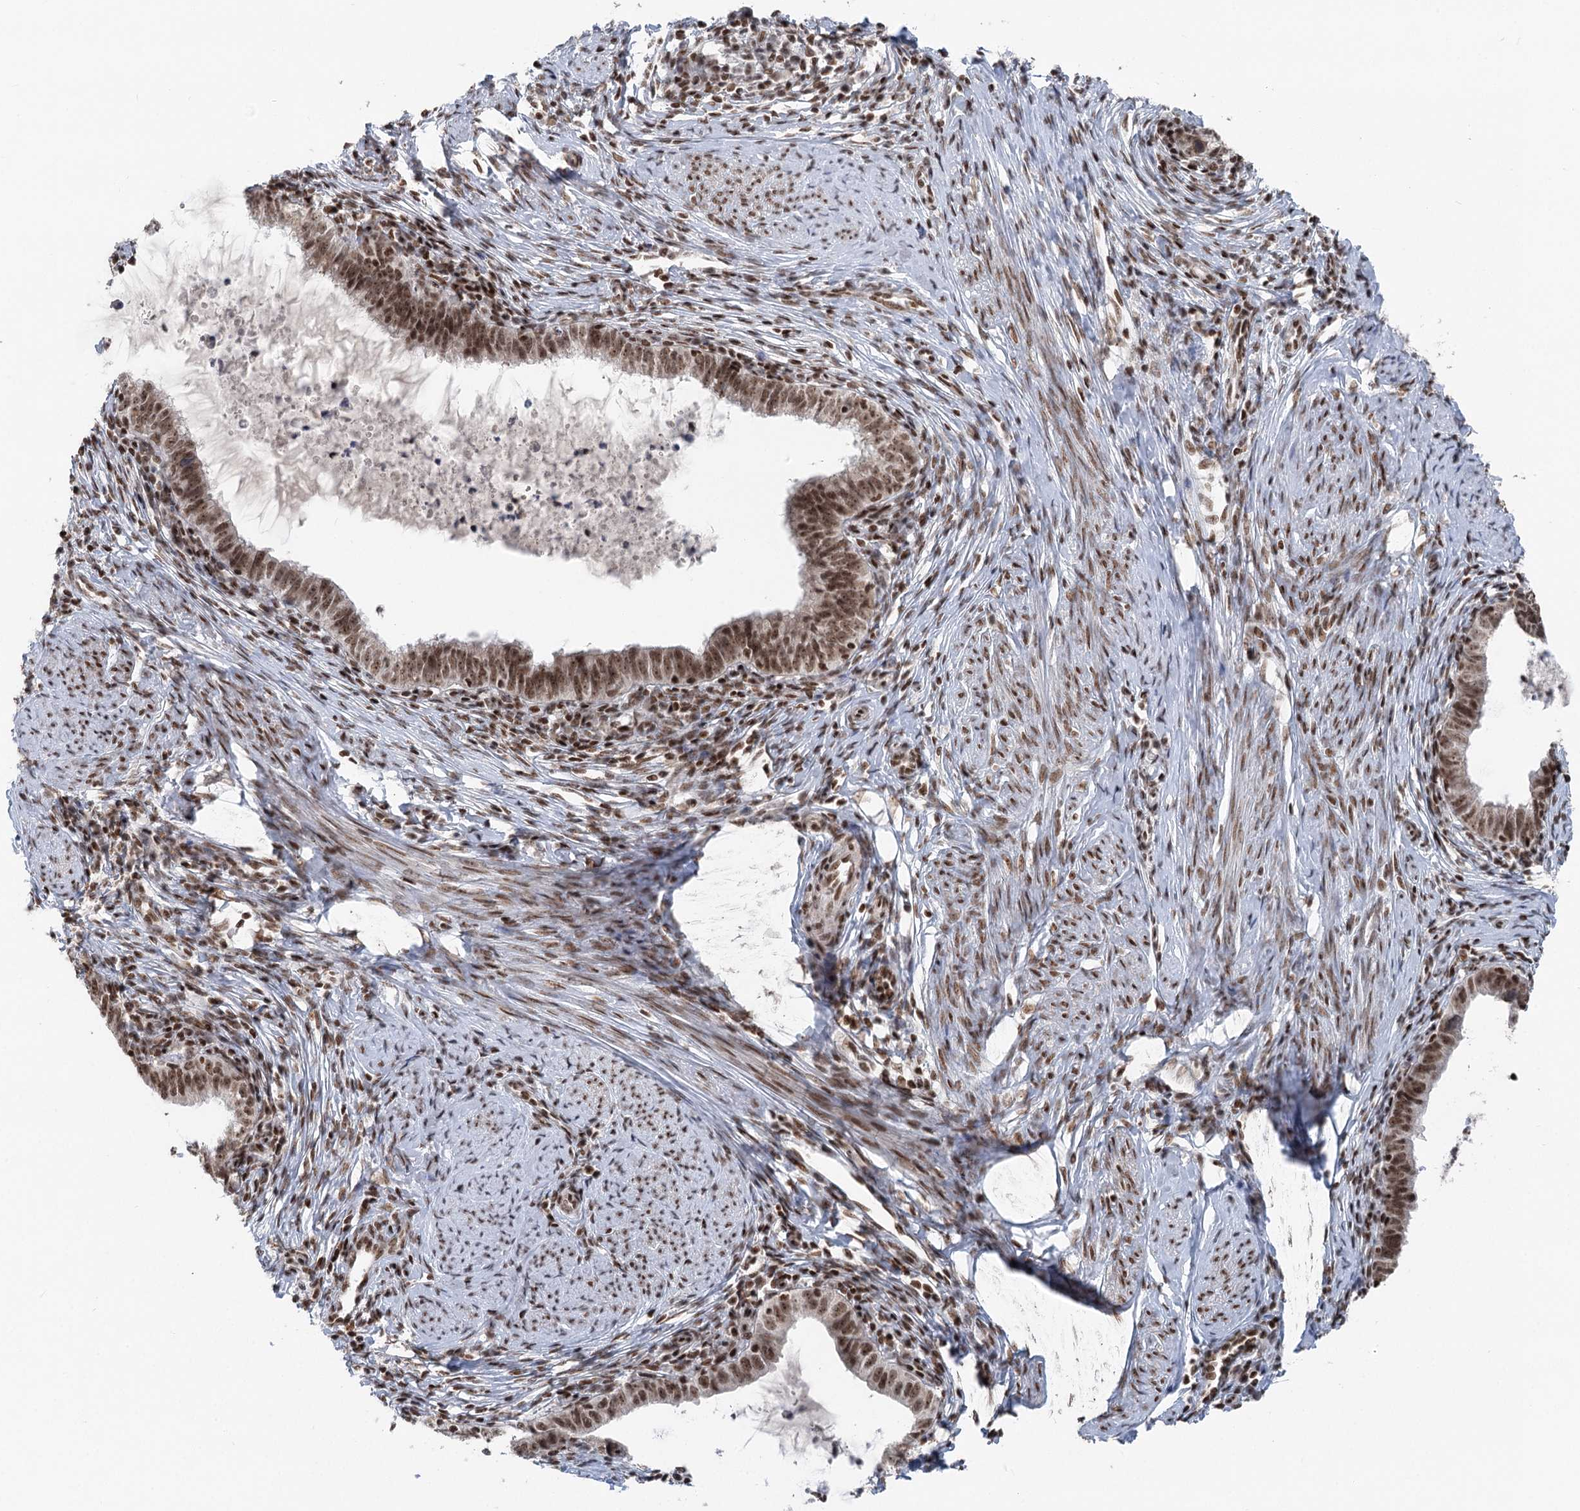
{"staining": {"intensity": "strong", "quantity": ">75%", "location": "nuclear"}, "tissue": "cervical cancer", "cell_type": "Tumor cells", "image_type": "cancer", "snomed": [{"axis": "morphology", "description": "Adenocarcinoma, NOS"}, {"axis": "topography", "description": "Cervix"}], "caption": "Immunohistochemistry (IHC) (DAB) staining of adenocarcinoma (cervical) reveals strong nuclear protein expression in approximately >75% of tumor cells.", "gene": "CGGBP1", "patient": {"sex": "female", "age": 36}}